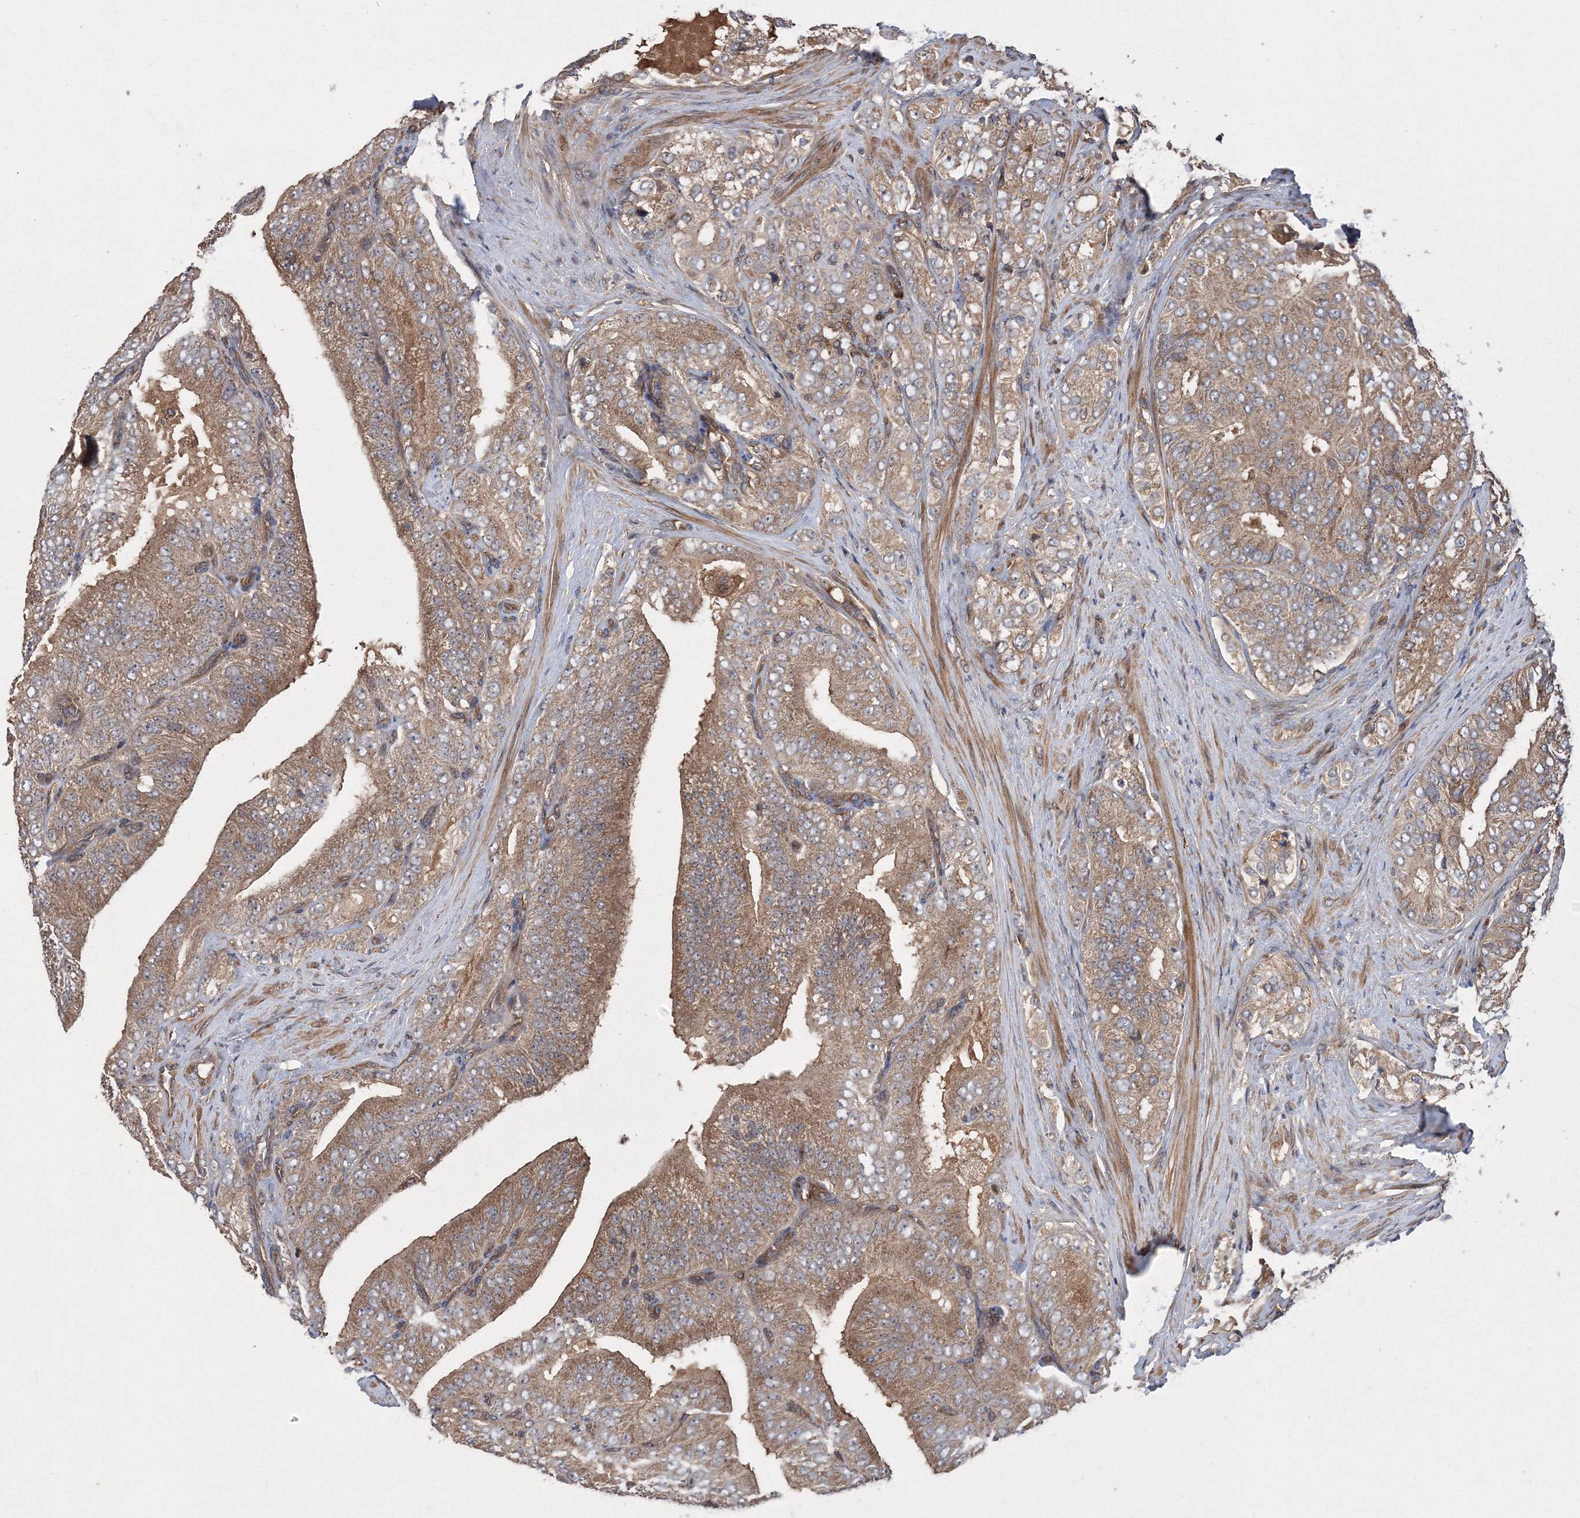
{"staining": {"intensity": "moderate", "quantity": "25%-75%", "location": "cytoplasmic/membranous"}, "tissue": "prostate cancer", "cell_type": "Tumor cells", "image_type": "cancer", "snomed": [{"axis": "morphology", "description": "Adenocarcinoma, High grade"}, {"axis": "topography", "description": "Prostate"}], "caption": "Approximately 25%-75% of tumor cells in human prostate cancer exhibit moderate cytoplasmic/membranous protein staining as visualized by brown immunohistochemical staining.", "gene": "ATG3", "patient": {"sex": "male", "age": 58}}